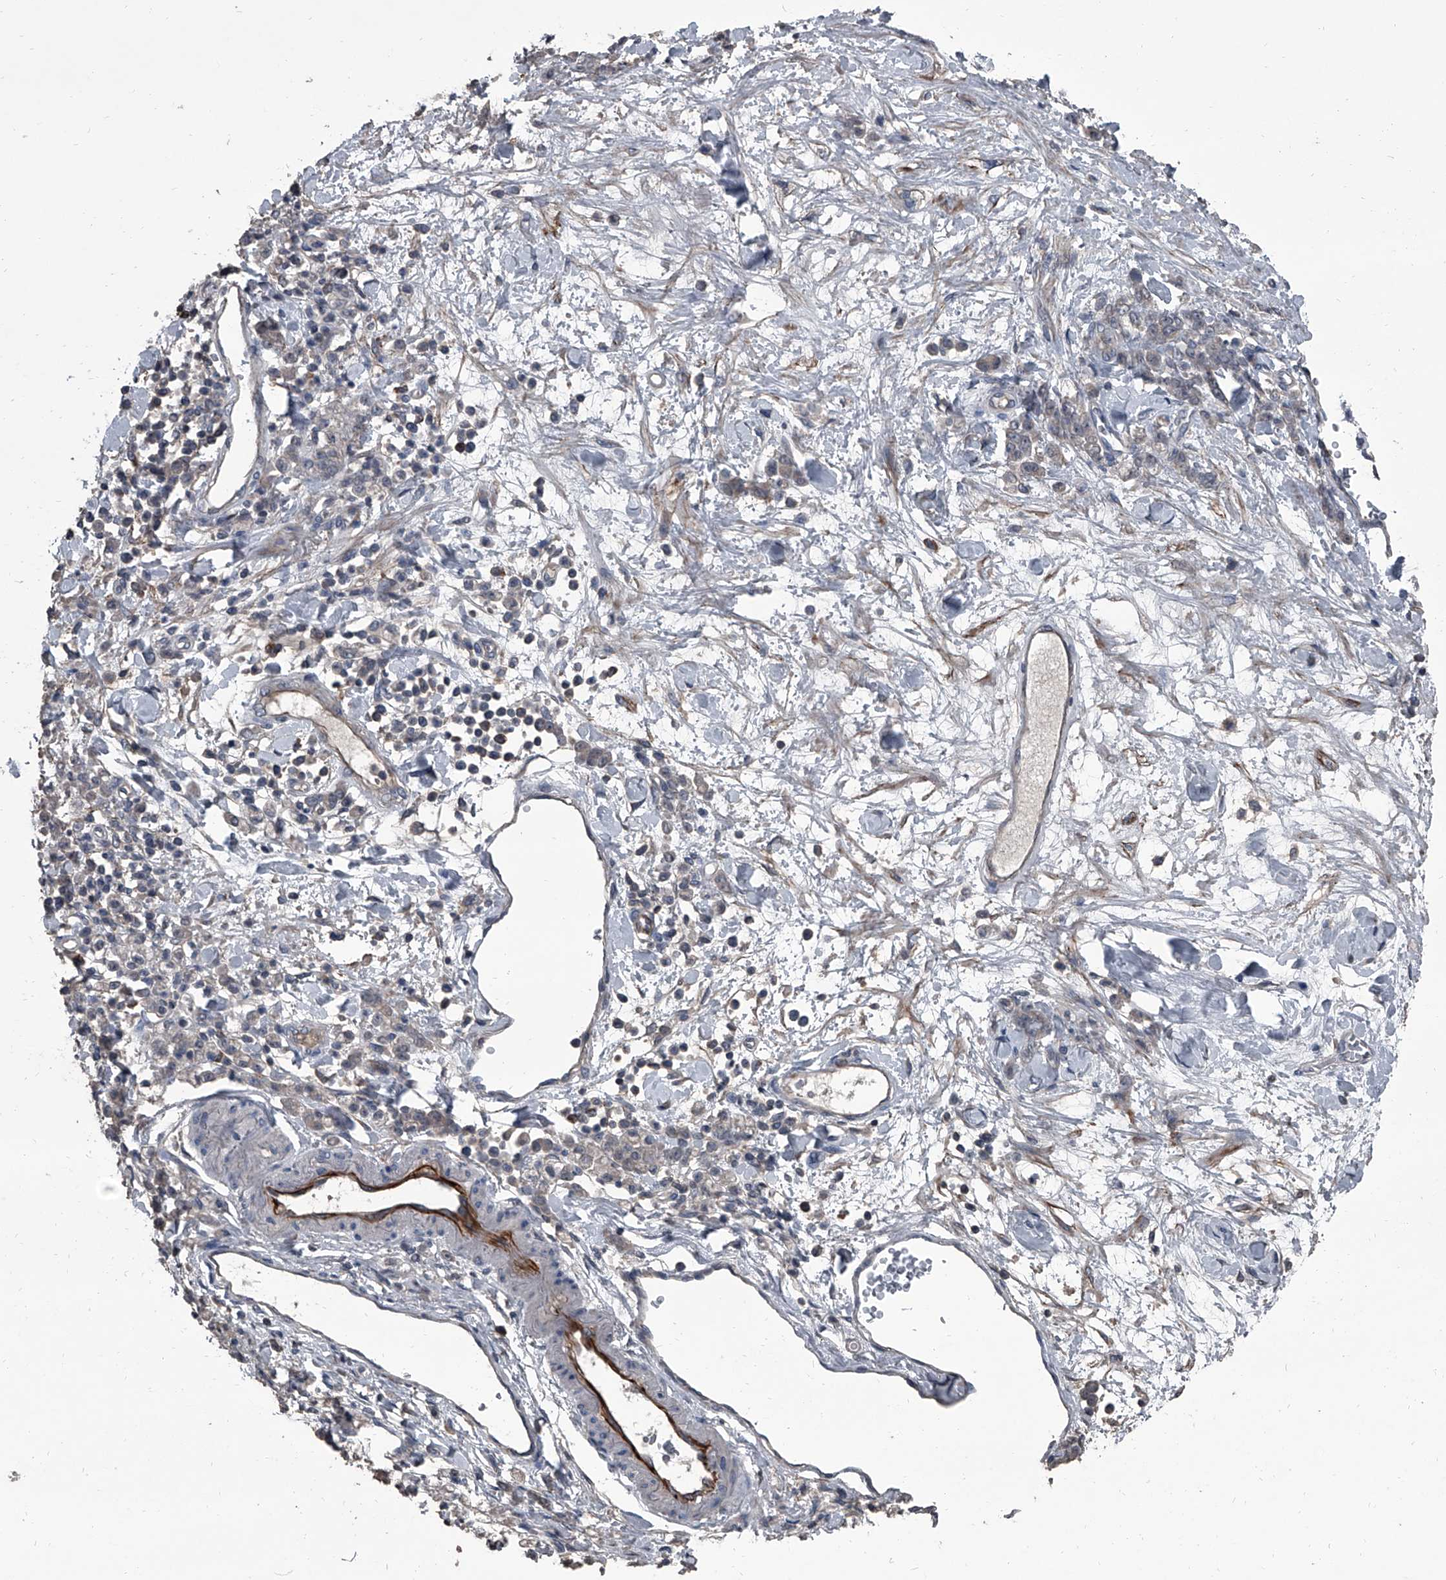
{"staining": {"intensity": "negative", "quantity": "none", "location": "none"}, "tissue": "stomach cancer", "cell_type": "Tumor cells", "image_type": "cancer", "snomed": [{"axis": "morphology", "description": "Normal tissue, NOS"}, {"axis": "morphology", "description": "Adenocarcinoma, NOS"}, {"axis": "topography", "description": "Stomach"}], "caption": "This is a micrograph of immunohistochemistry staining of adenocarcinoma (stomach), which shows no positivity in tumor cells.", "gene": "OARD1", "patient": {"sex": "male", "age": 82}}